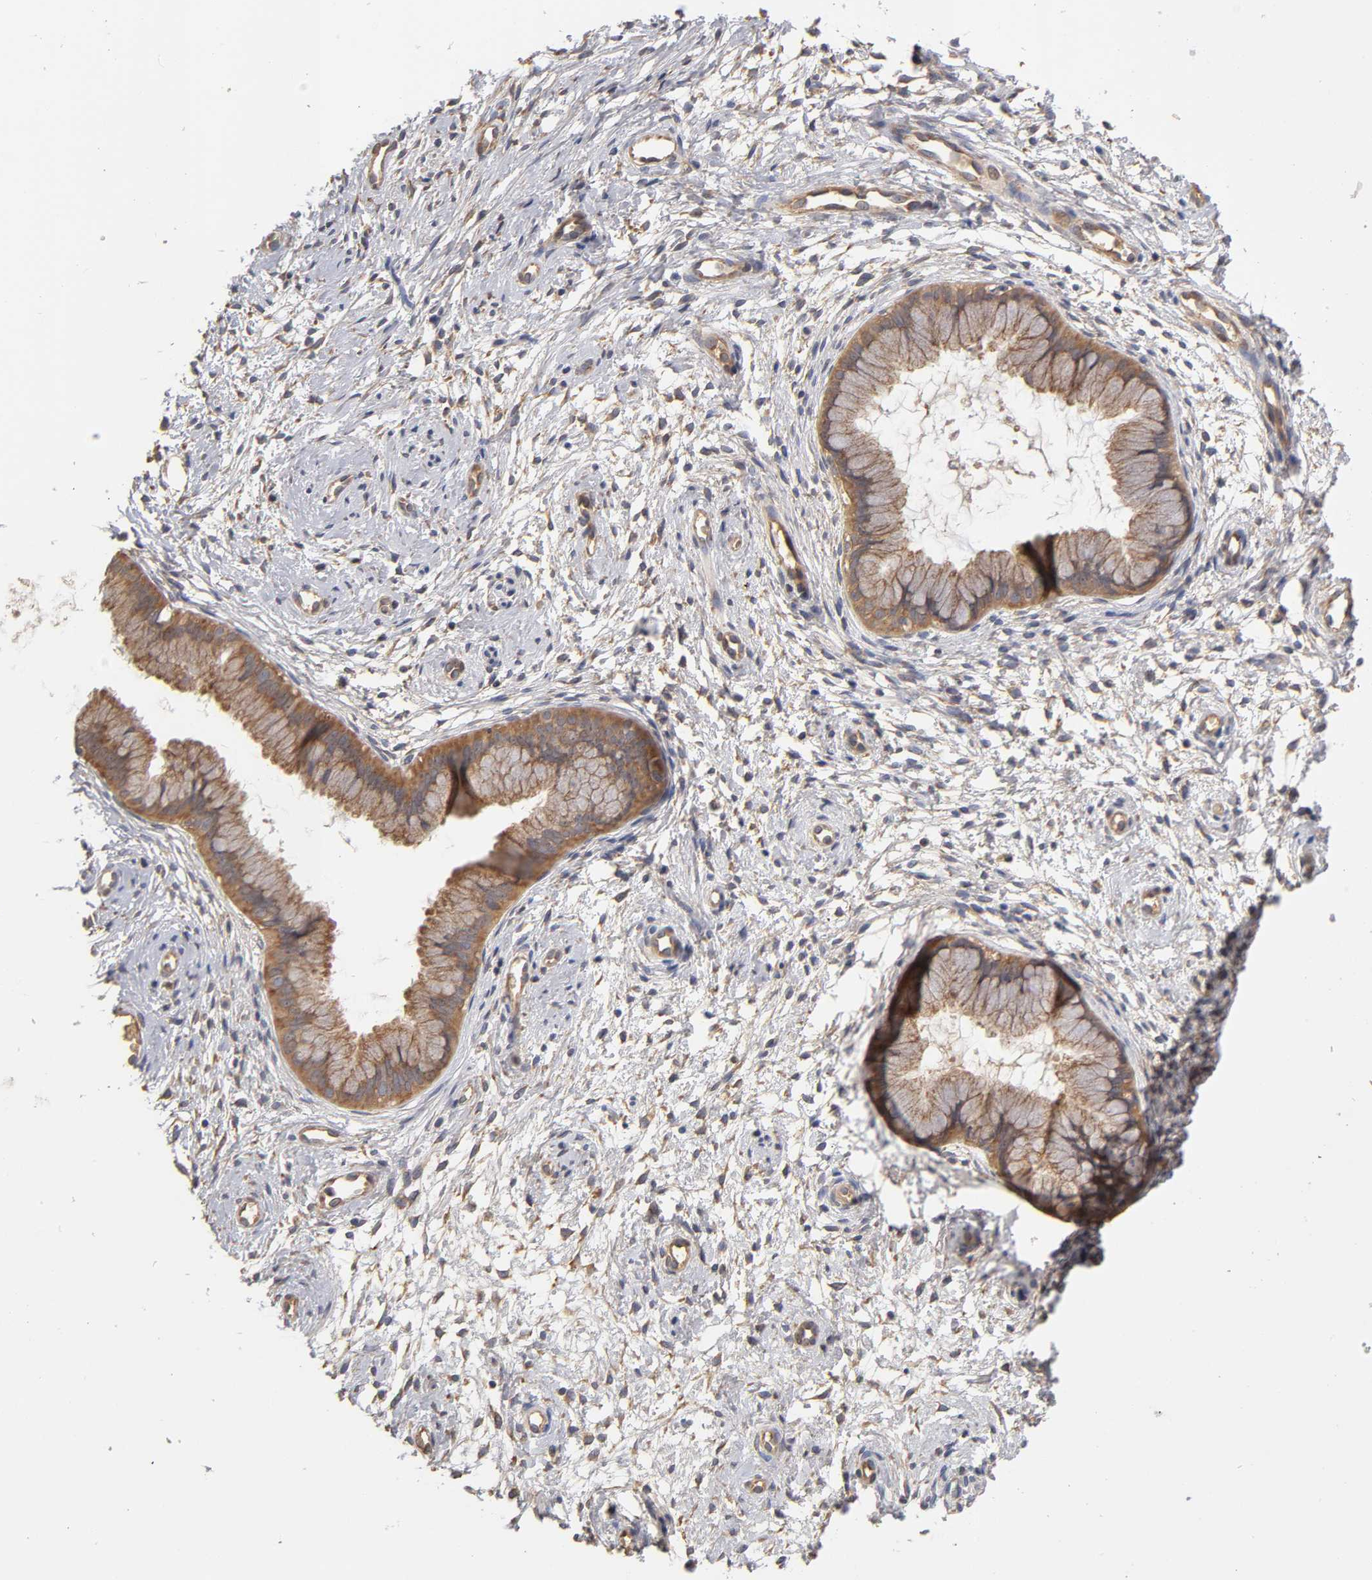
{"staining": {"intensity": "moderate", "quantity": ">75%", "location": "cytoplasmic/membranous"}, "tissue": "cervix", "cell_type": "Glandular cells", "image_type": "normal", "snomed": [{"axis": "morphology", "description": "Normal tissue, NOS"}, {"axis": "topography", "description": "Cervix"}], "caption": "About >75% of glandular cells in unremarkable cervix demonstrate moderate cytoplasmic/membranous protein positivity as visualized by brown immunohistochemical staining.", "gene": "RPS29", "patient": {"sex": "female", "age": 39}}